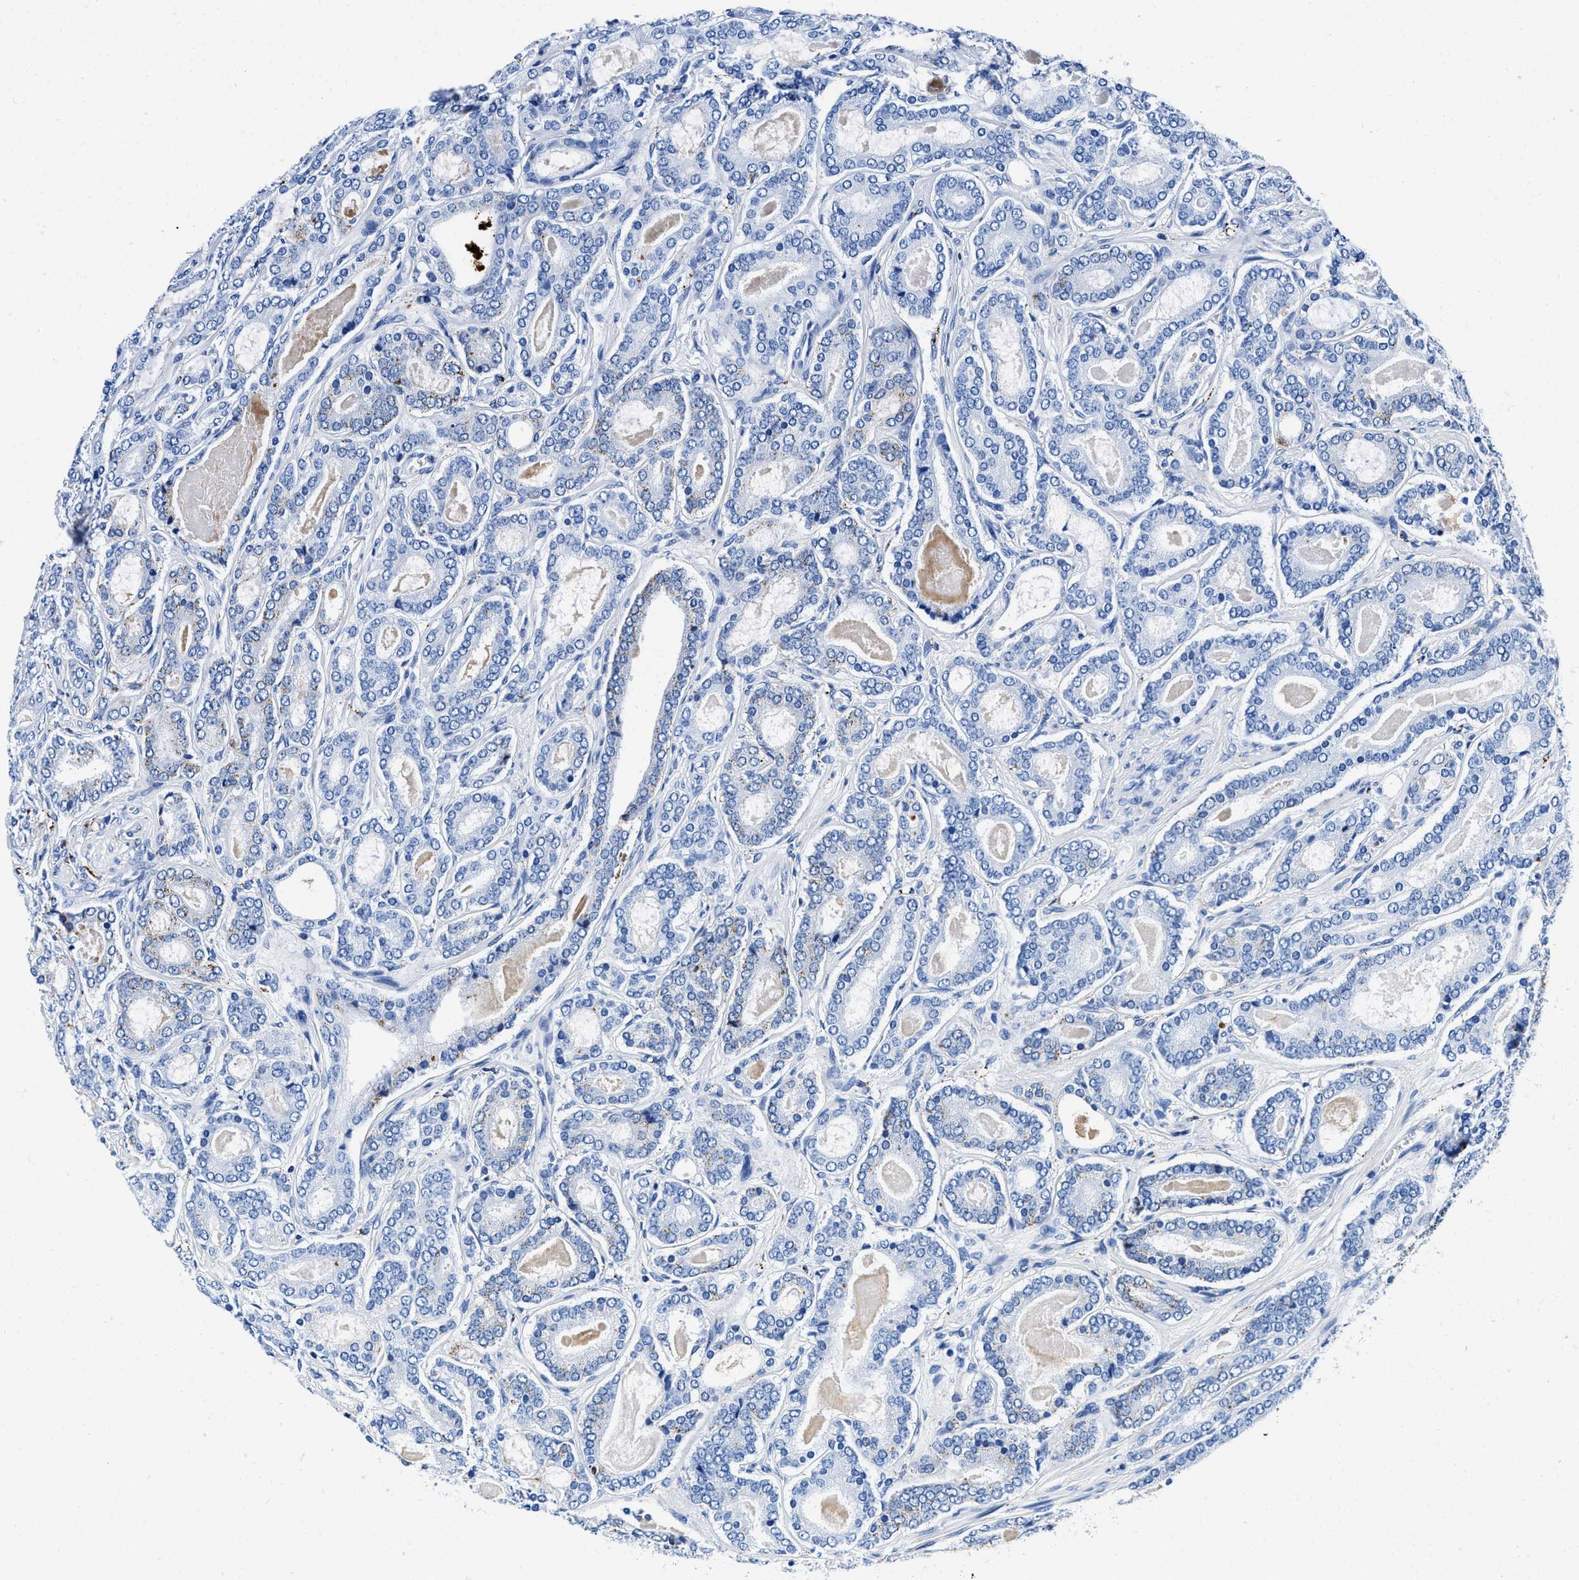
{"staining": {"intensity": "moderate", "quantity": "<25%", "location": "cytoplasmic/membranous"}, "tissue": "prostate cancer", "cell_type": "Tumor cells", "image_type": "cancer", "snomed": [{"axis": "morphology", "description": "Adenocarcinoma, High grade"}, {"axis": "topography", "description": "Prostate"}], "caption": "There is low levels of moderate cytoplasmic/membranous positivity in tumor cells of prostate cancer (adenocarcinoma (high-grade)), as demonstrated by immunohistochemical staining (brown color).", "gene": "OR14K1", "patient": {"sex": "male", "age": 60}}